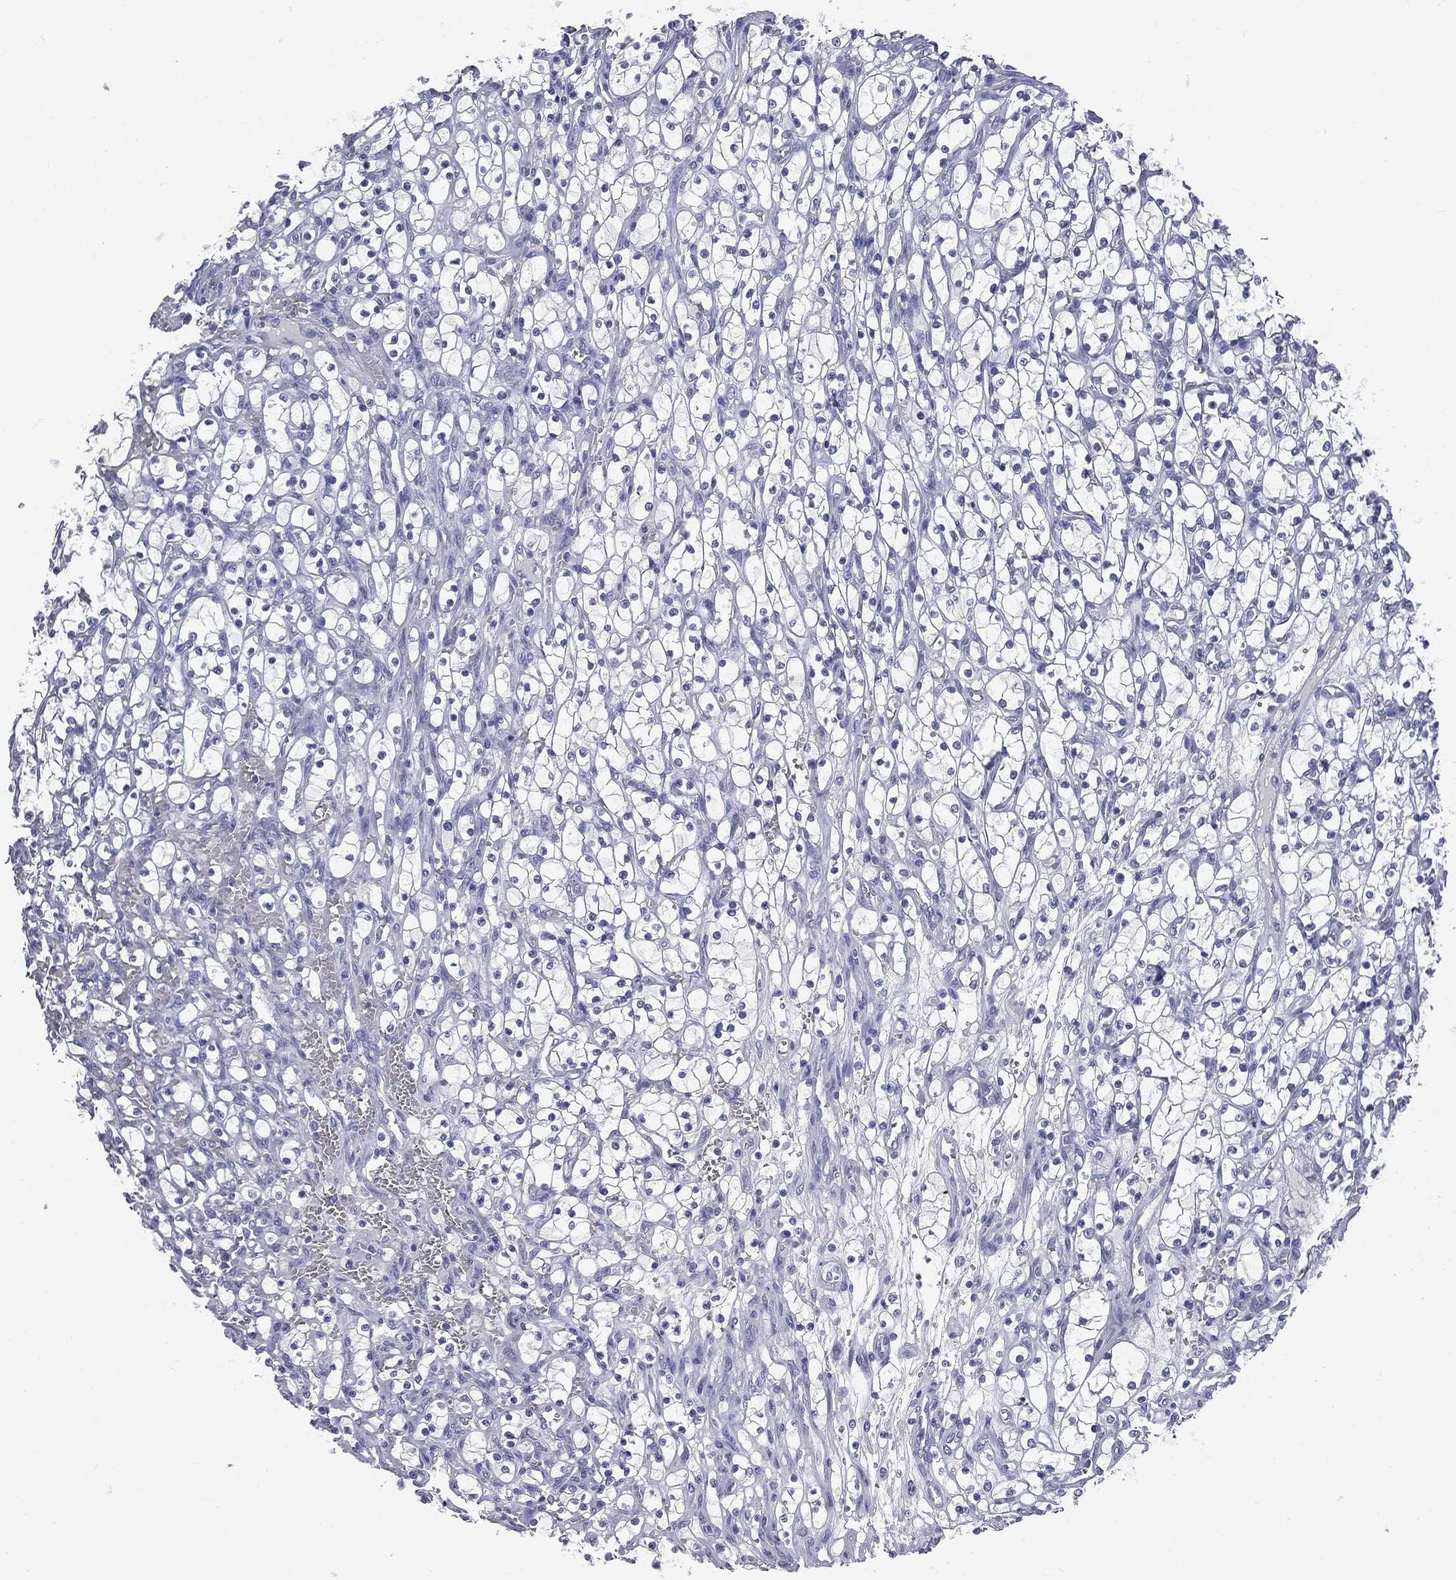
{"staining": {"intensity": "negative", "quantity": "none", "location": "none"}, "tissue": "renal cancer", "cell_type": "Tumor cells", "image_type": "cancer", "snomed": [{"axis": "morphology", "description": "Adenocarcinoma, NOS"}, {"axis": "topography", "description": "Kidney"}], "caption": "Tumor cells show no significant staining in renal adenocarcinoma. (Stains: DAB (3,3'-diaminobenzidine) immunohistochemistry with hematoxylin counter stain, Microscopy: brightfield microscopy at high magnification).", "gene": "AFP", "patient": {"sex": "female", "age": 69}}